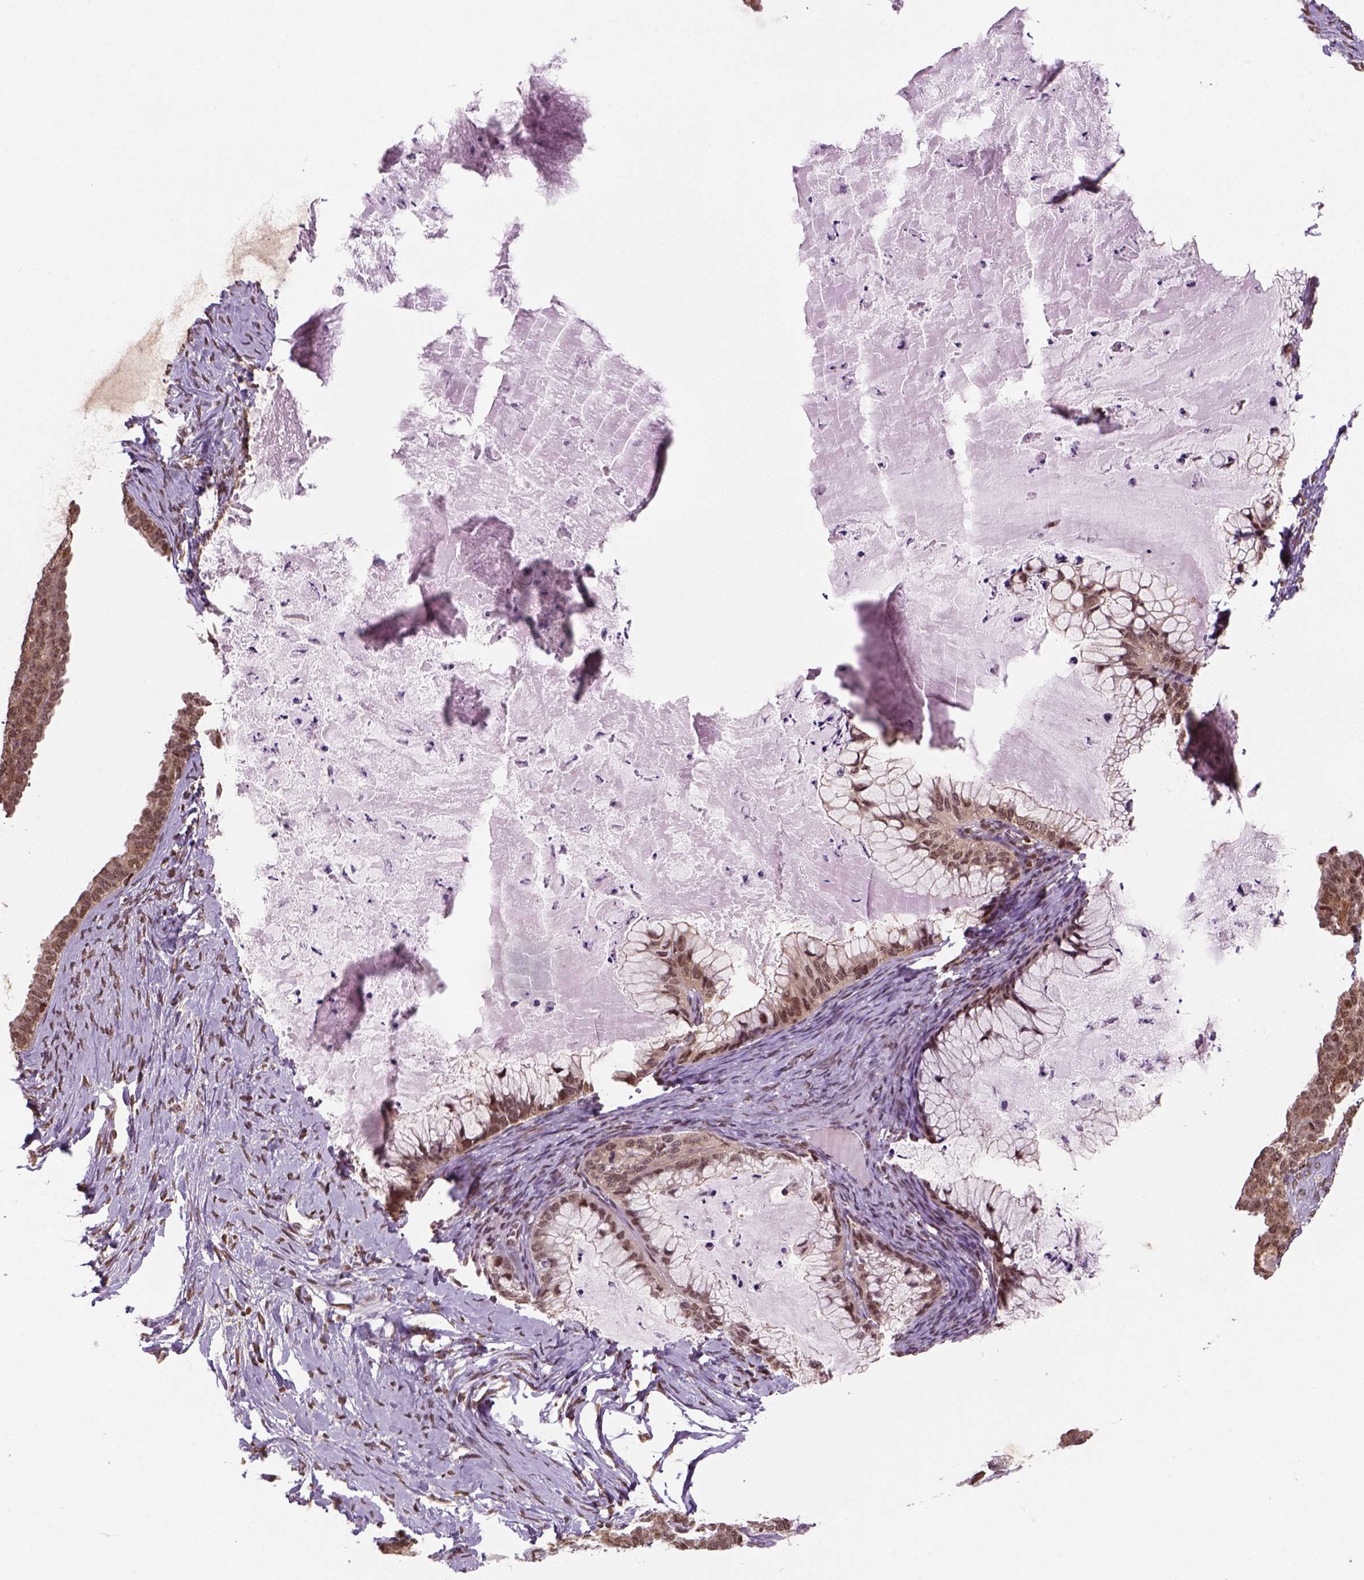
{"staining": {"intensity": "moderate", "quantity": ">75%", "location": "cytoplasmic/membranous,nuclear"}, "tissue": "ovarian cancer", "cell_type": "Tumor cells", "image_type": "cancer", "snomed": [{"axis": "morphology", "description": "Cystadenocarcinoma, mucinous, NOS"}, {"axis": "topography", "description": "Ovary"}], "caption": "A high-resolution image shows immunohistochemistry staining of mucinous cystadenocarcinoma (ovarian), which displays moderate cytoplasmic/membranous and nuclear positivity in approximately >75% of tumor cells.", "gene": "GOT1", "patient": {"sex": "female", "age": 72}}